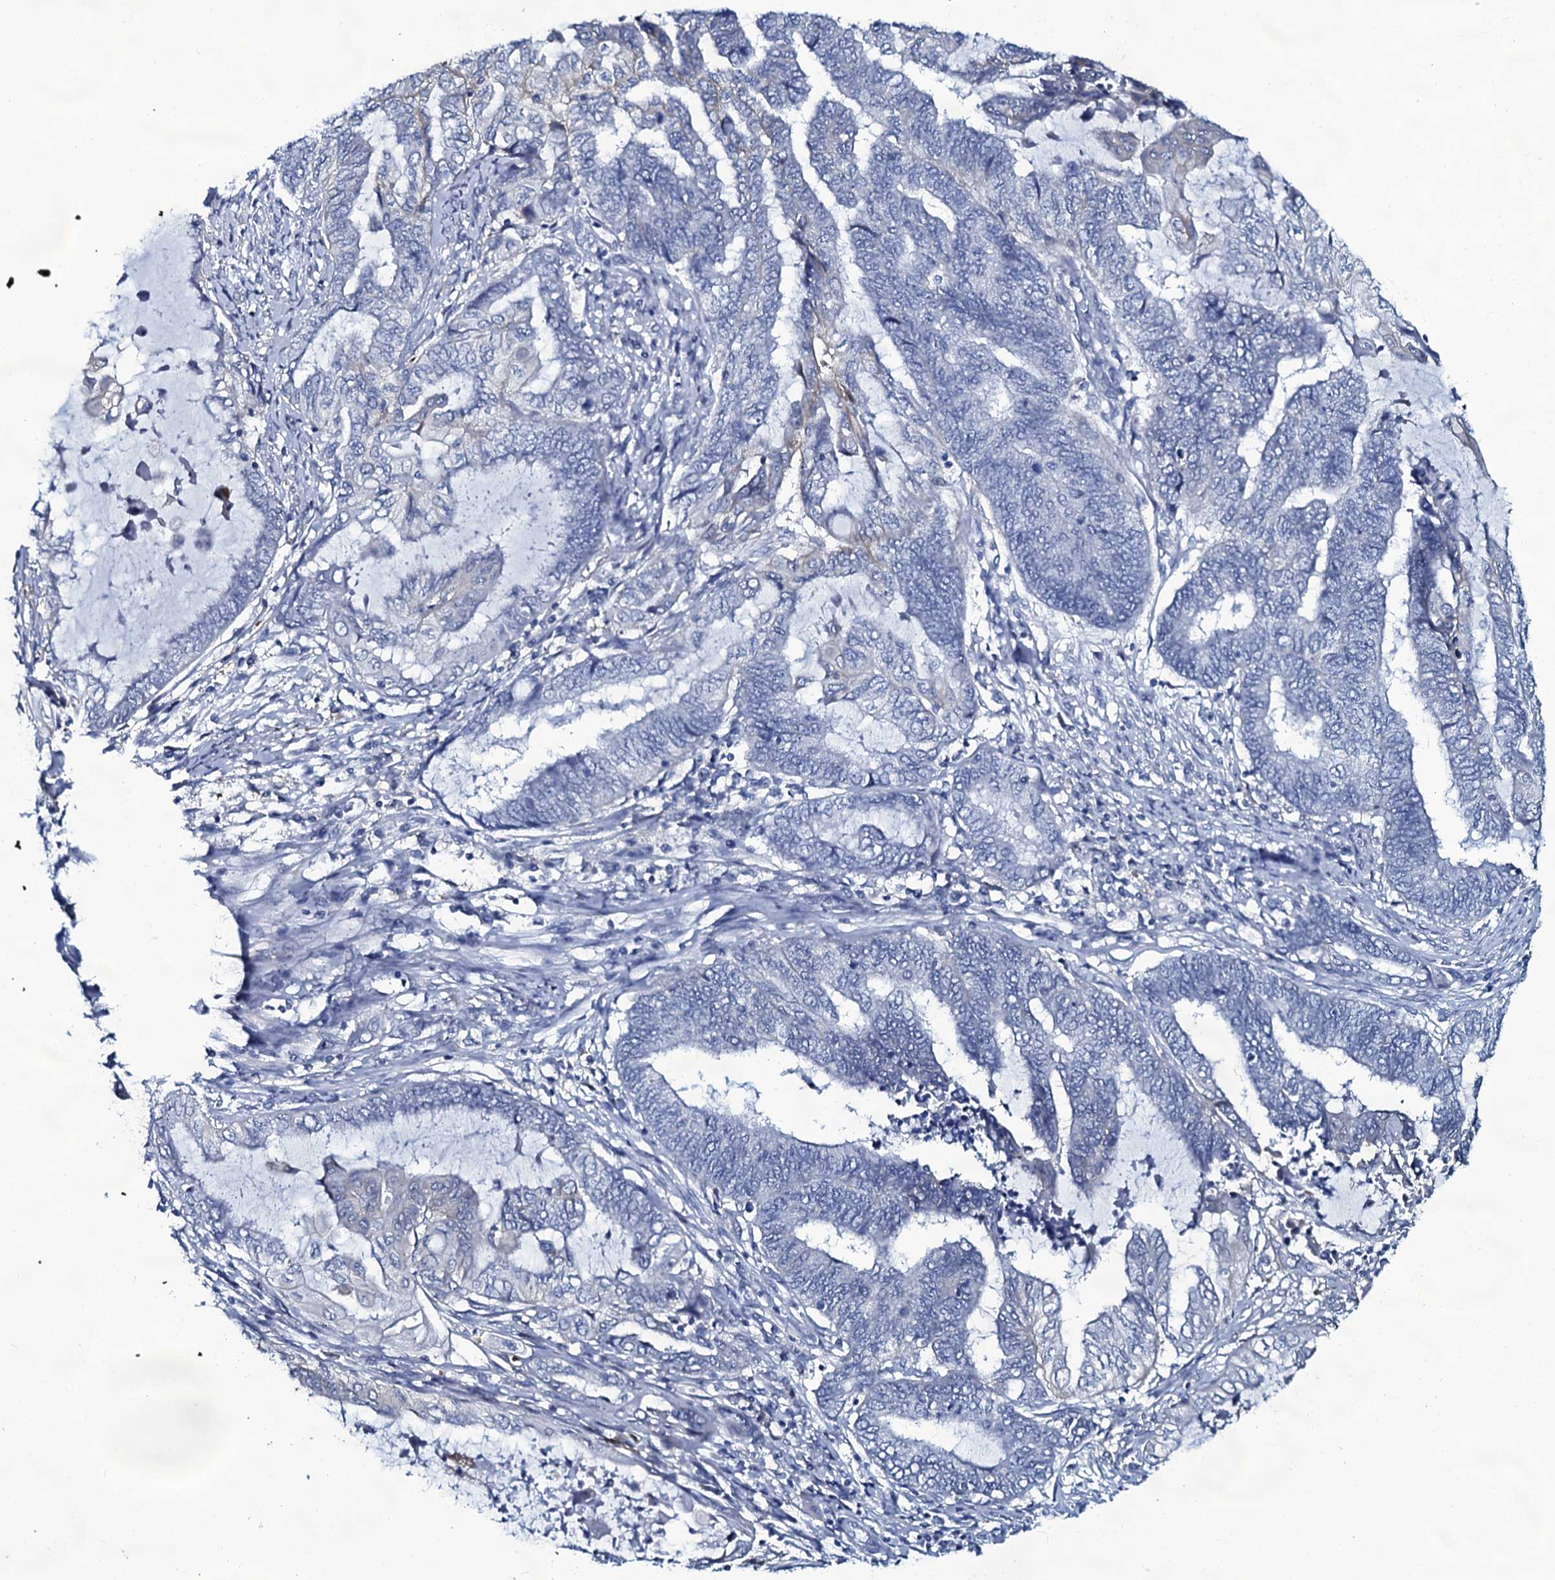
{"staining": {"intensity": "negative", "quantity": "none", "location": "none"}, "tissue": "endometrial cancer", "cell_type": "Tumor cells", "image_type": "cancer", "snomed": [{"axis": "morphology", "description": "Adenocarcinoma, NOS"}, {"axis": "topography", "description": "Uterus"}, {"axis": "topography", "description": "Endometrium"}], "caption": "This photomicrograph is of endometrial adenocarcinoma stained with immunohistochemistry (IHC) to label a protein in brown with the nuclei are counter-stained blue. There is no expression in tumor cells.", "gene": "SLC4A7", "patient": {"sex": "female", "age": 70}}